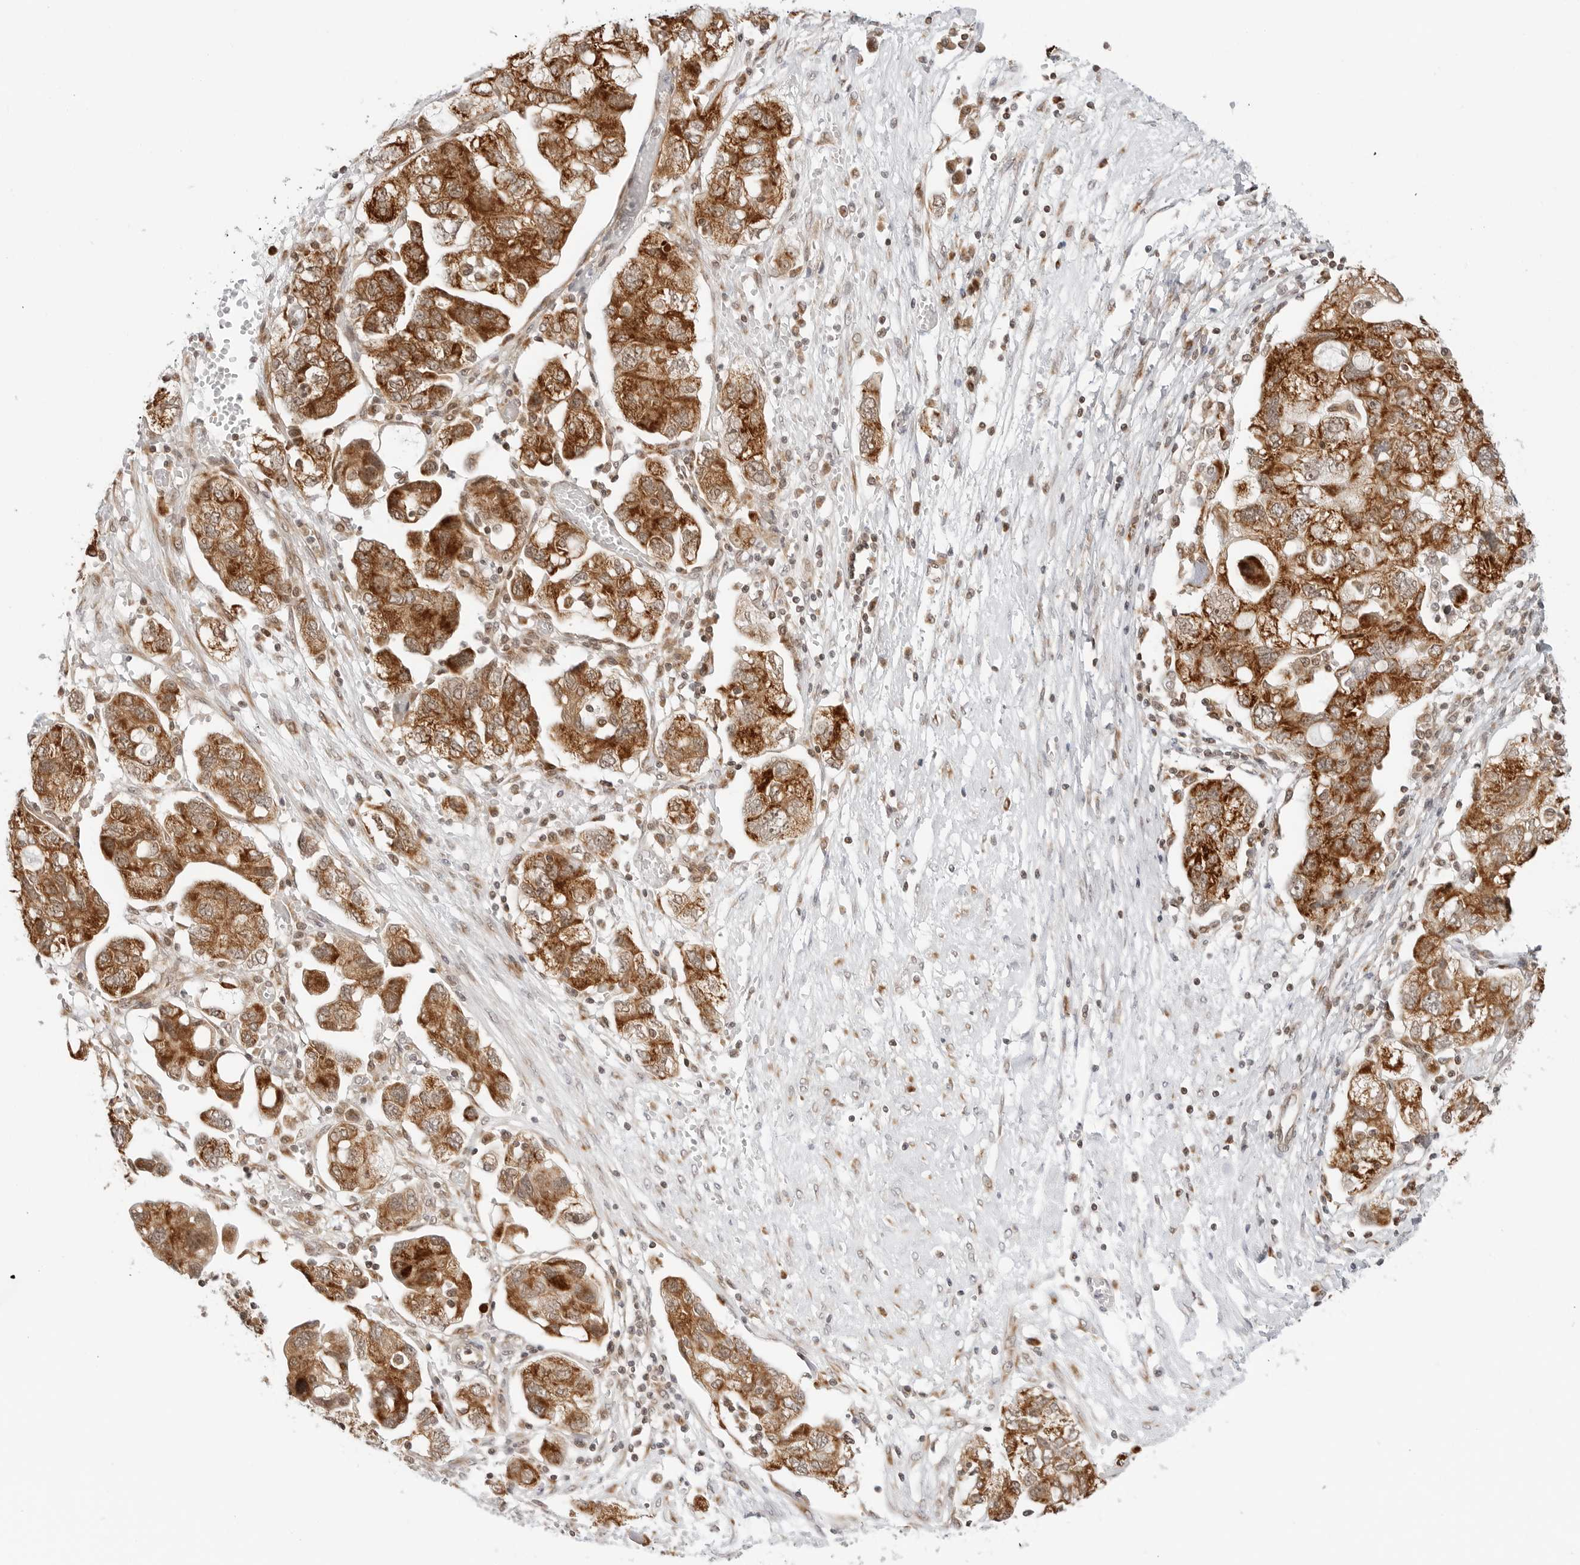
{"staining": {"intensity": "strong", "quantity": ">75%", "location": "cytoplasmic/membranous"}, "tissue": "ovarian cancer", "cell_type": "Tumor cells", "image_type": "cancer", "snomed": [{"axis": "morphology", "description": "Carcinoma, NOS"}, {"axis": "morphology", "description": "Cystadenocarcinoma, serous, NOS"}, {"axis": "topography", "description": "Ovary"}], "caption": "A brown stain shows strong cytoplasmic/membranous positivity of a protein in human ovarian cancer tumor cells.", "gene": "POLR3GL", "patient": {"sex": "female", "age": 69}}